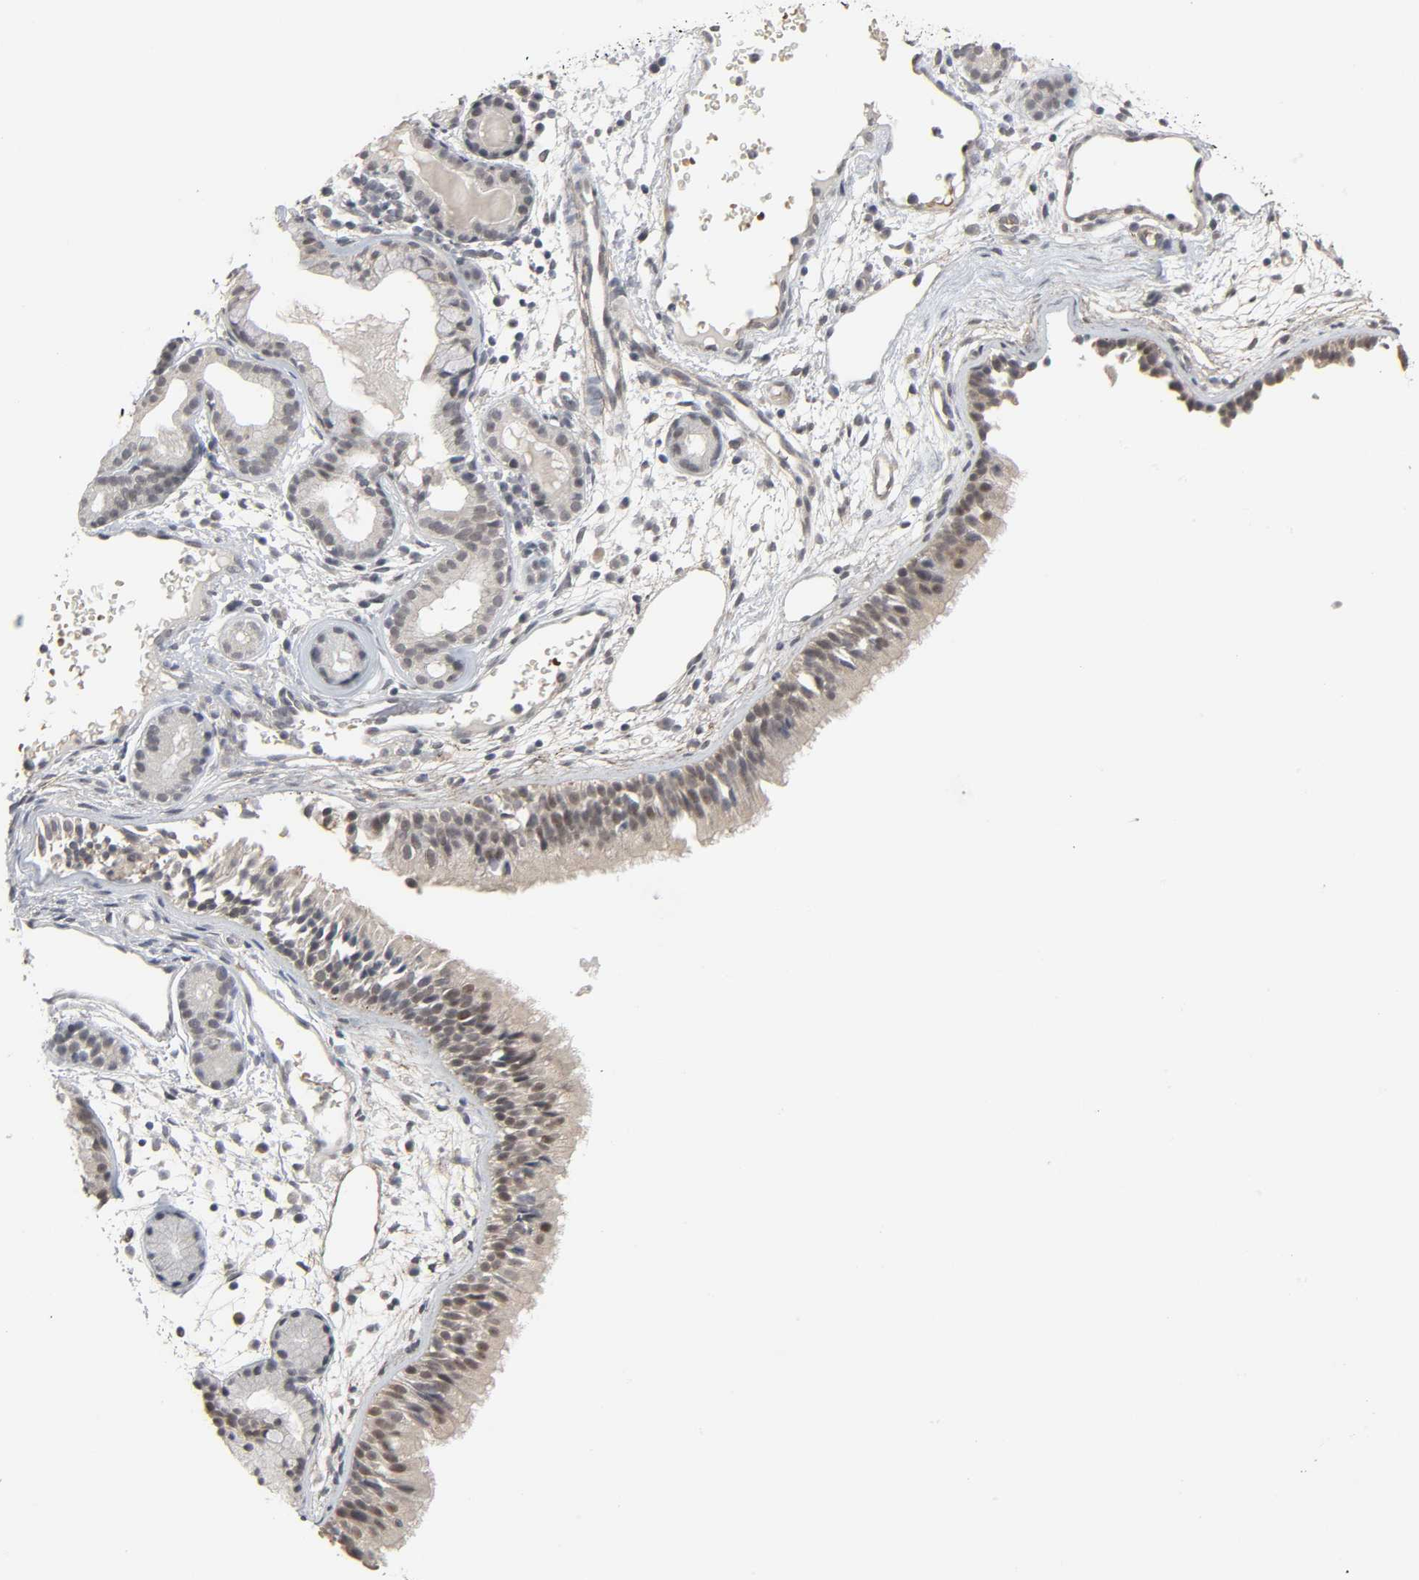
{"staining": {"intensity": "weak", "quantity": "25%-75%", "location": "cytoplasmic/membranous"}, "tissue": "nasopharynx", "cell_type": "Respiratory epithelial cells", "image_type": "normal", "snomed": [{"axis": "morphology", "description": "Normal tissue, NOS"}, {"axis": "morphology", "description": "Inflammation, NOS"}, {"axis": "topography", "description": "Nasopharynx"}], "caption": "Protein expression by immunohistochemistry (IHC) displays weak cytoplasmic/membranous positivity in approximately 25%-75% of respiratory epithelial cells in benign nasopharynx.", "gene": "ZNF222", "patient": {"sex": "female", "age": 55}}